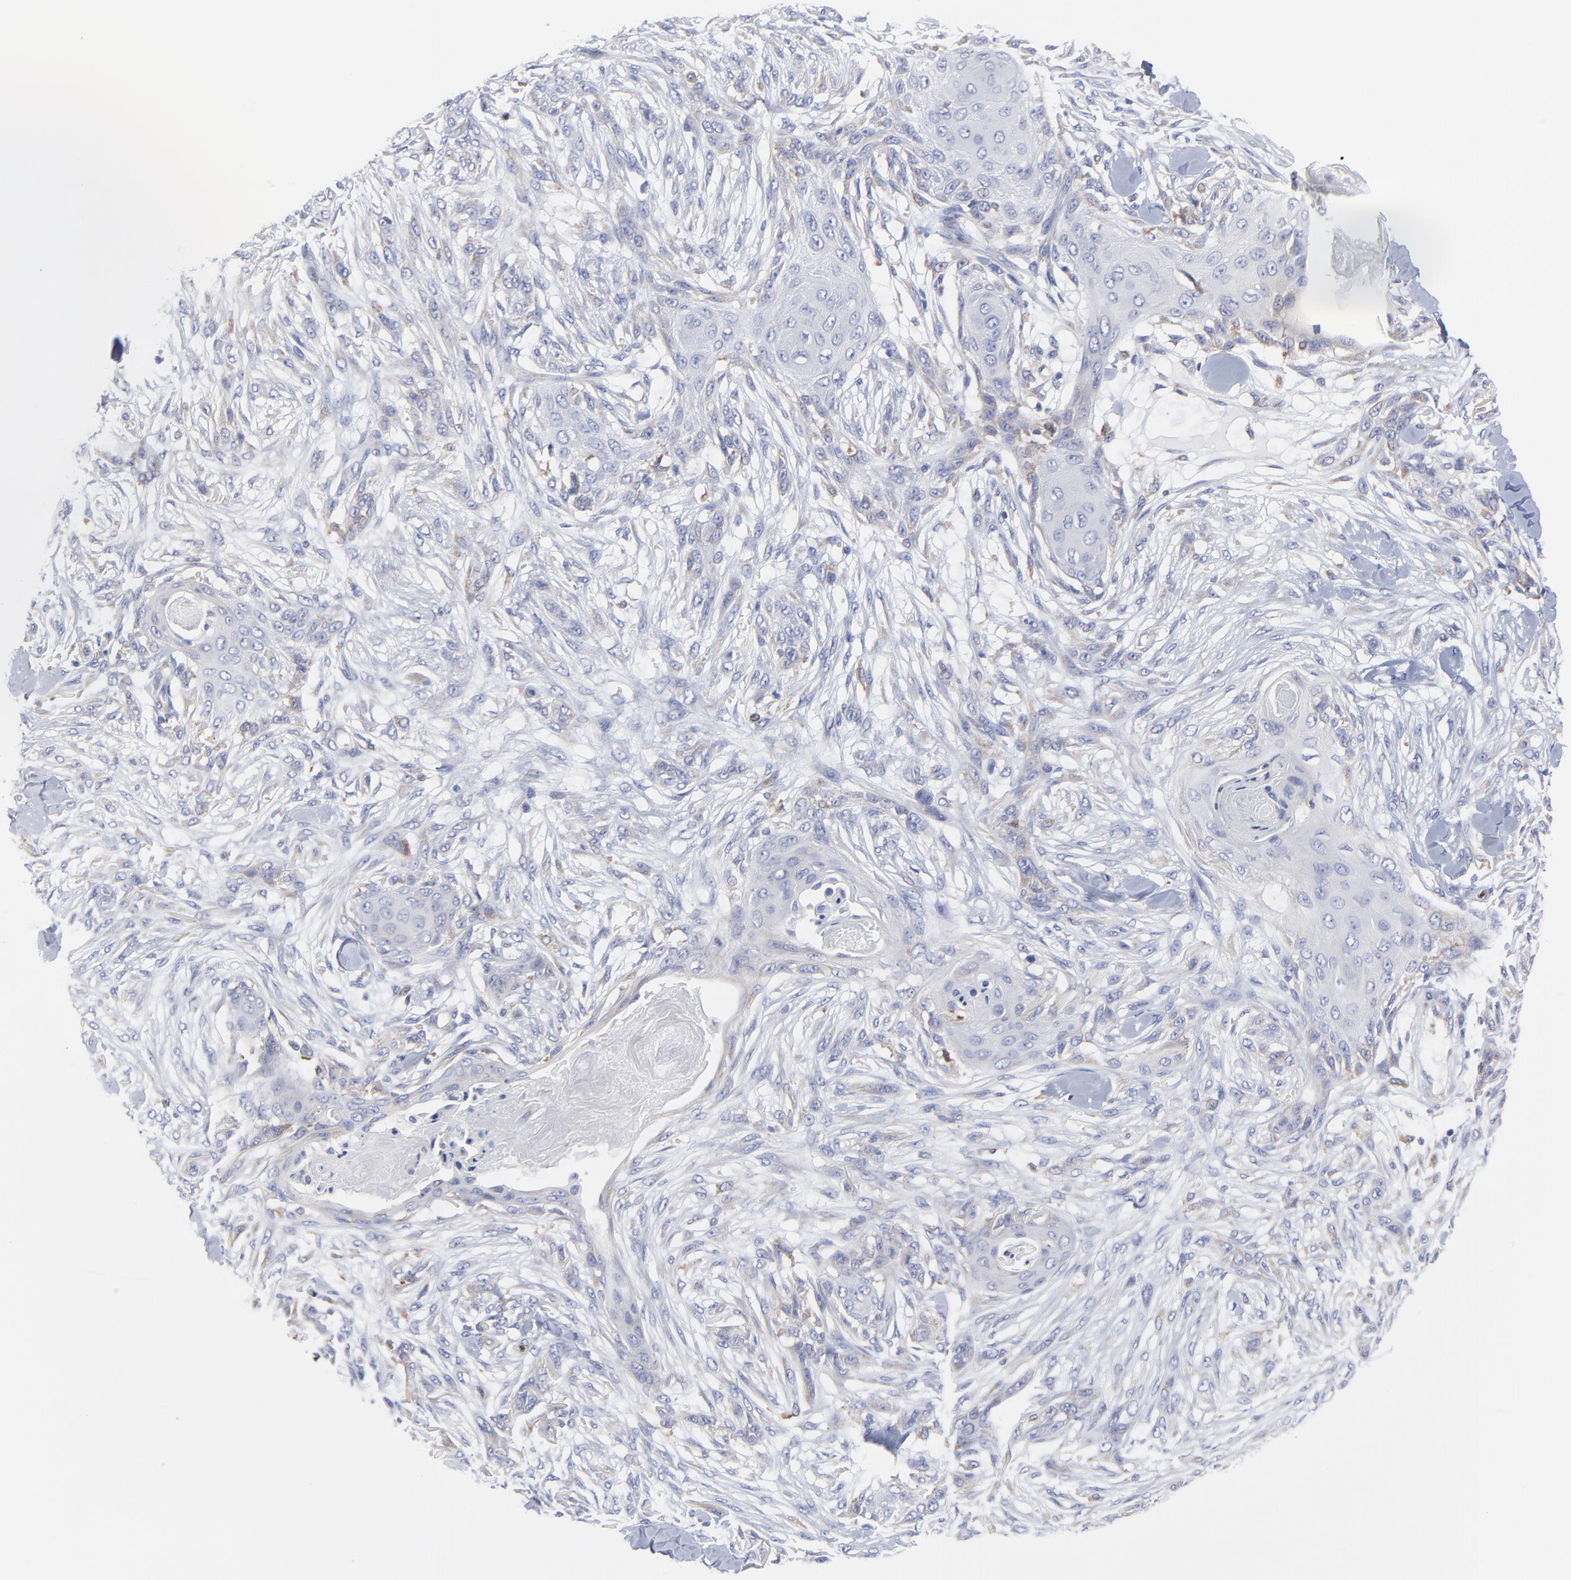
{"staining": {"intensity": "negative", "quantity": "none", "location": "none"}, "tissue": "skin cancer", "cell_type": "Tumor cells", "image_type": "cancer", "snomed": [{"axis": "morphology", "description": "Squamous cell carcinoma, NOS"}, {"axis": "topography", "description": "Skin"}], "caption": "IHC histopathology image of neoplastic tissue: human skin cancer (squamous cell carcinoma) stained with DAB shows no significant protein staining in tumor cells. (DAB (3,3'-diaminobenzidine) IHC, high magnification).", "gene": "MOSPD2", "patient": {"sex": "female", "age": 59}}